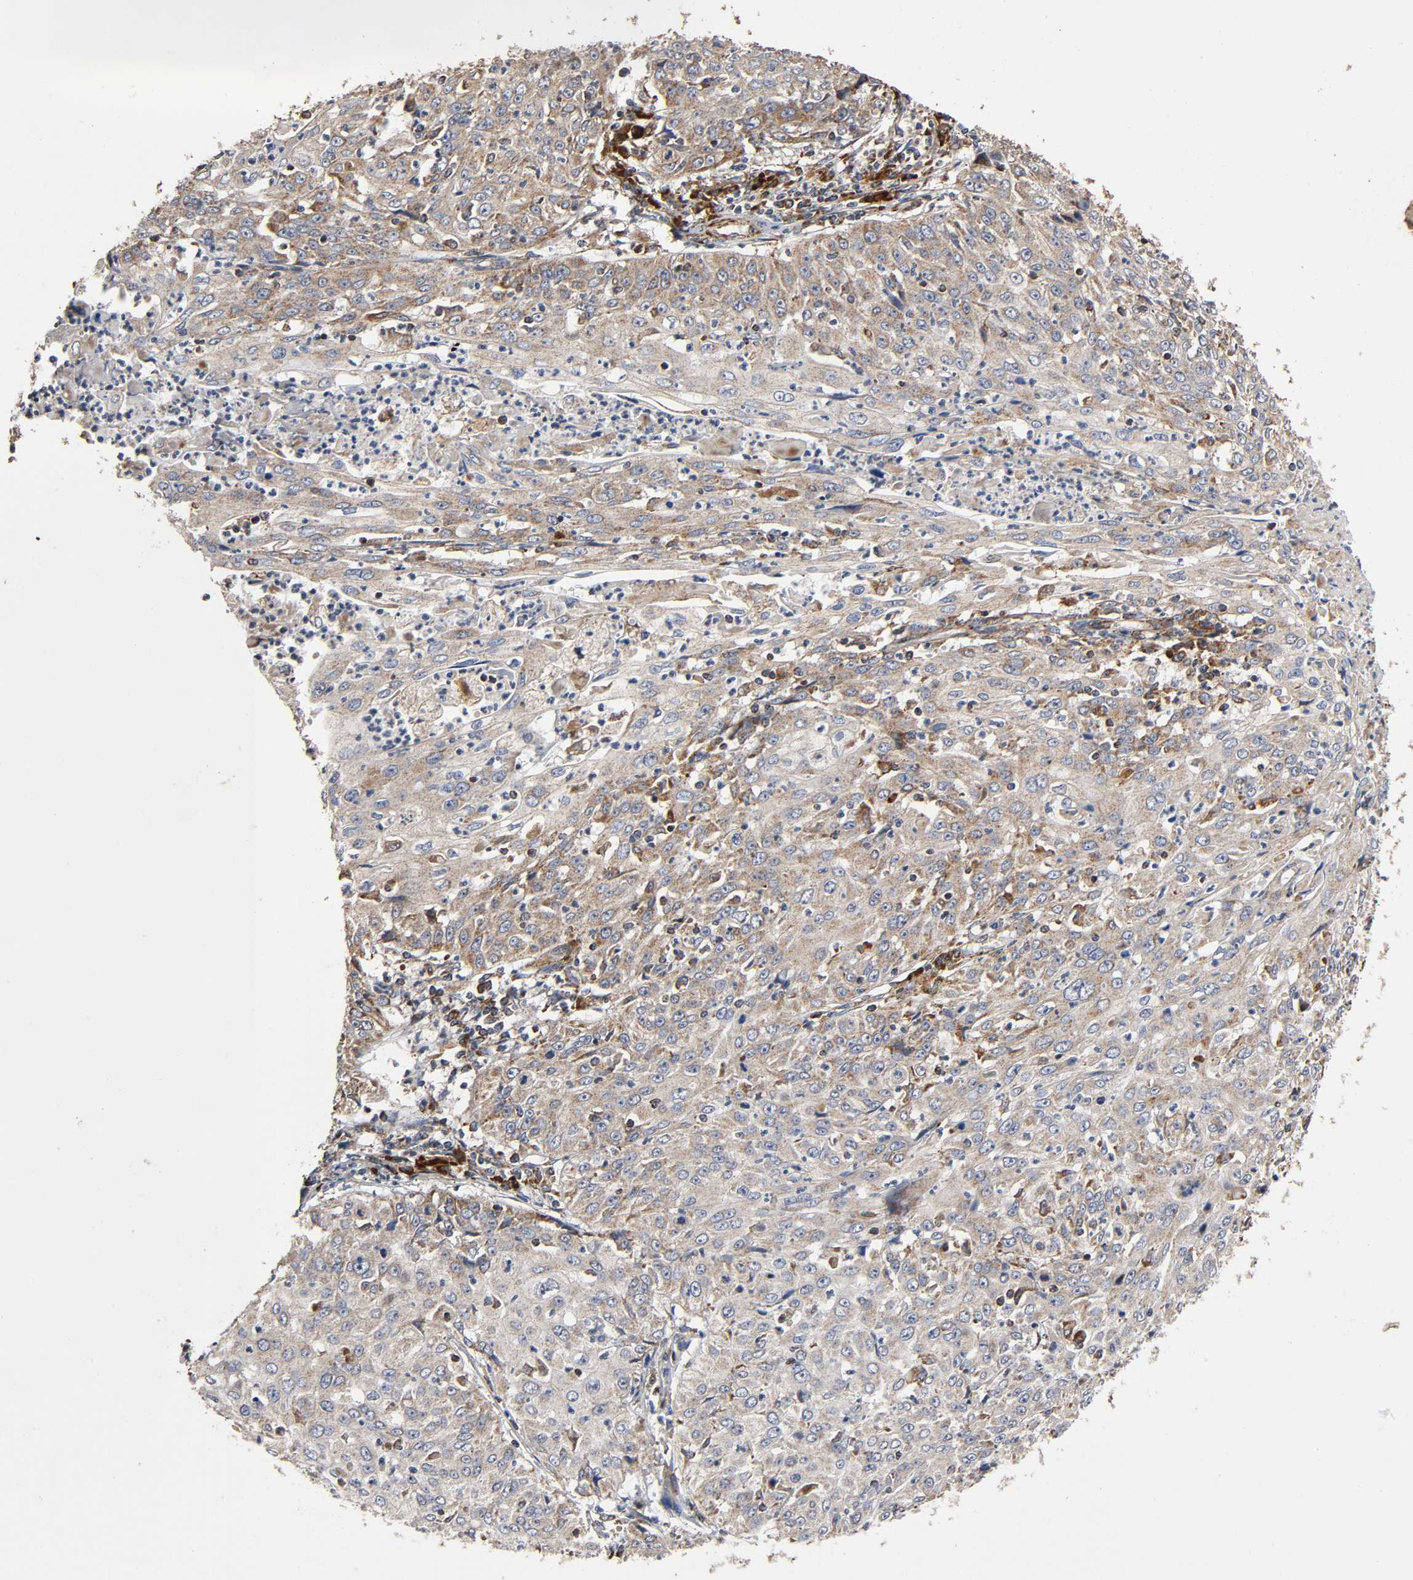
{"staining": {"intensity": "weak", "quantity": ">75%", "location": "cytoplasmic/membranous"}, "tissue": "cervical cancer", "cell_type": "Tumor cells", "image_type": "cancer", "snomed": [{"axis": "morphology", "description": "Squamous cell carcinoma, NOS"}, {"axis": "topography", "description": "Cervix"}], "caption": "Cervical cancer (squamous cell carcinoma) stained with a brown dye reveals weak cytoplasmic/membranous positive positivity in approximately >75% of tumor cells.", "gene": "MAP3K1", "patient": {"sex": "female", "age": 39}}